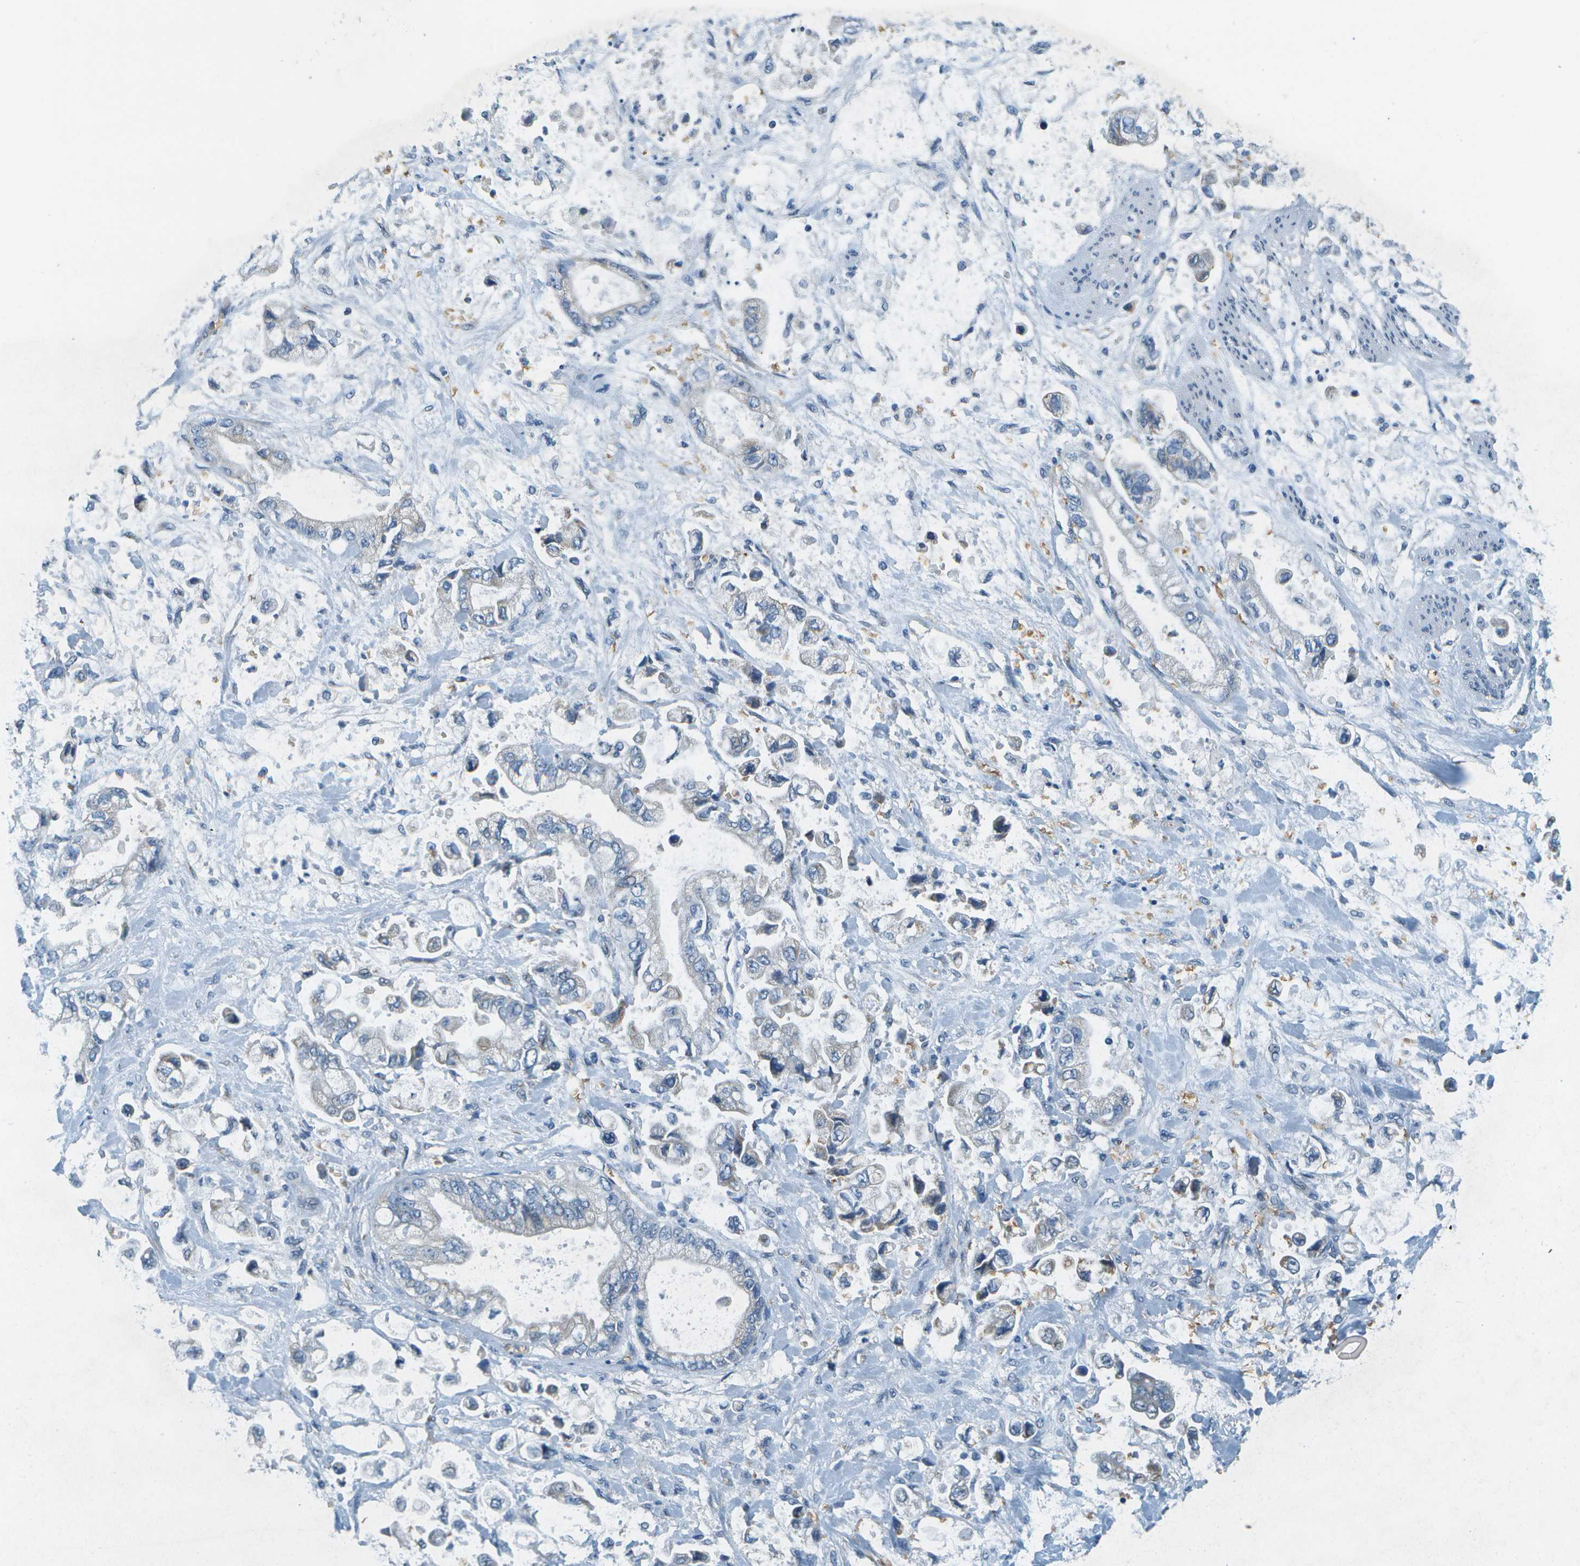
{"staining": {"intensity": "negative", "quantity": "none", "location": "none"}, "tissue": "stomach cancer", "cell_type": "Tumor cells", "image_type": "cancer", "snomed": [{"axis": "morphology", "description": "Normal tissue, NOS"}, {"axis": "morphology", "description": "Adenocarcinoma, NOS"}, {"axis": "topography", "description": "Stomach"}], "caption": "Immunohistochemistry micrograph of neoplastic tissue: stomach cancer stained with DAB (3,3'-diaminobenzidine) demonstrates no significant protein positivity in tumor cells.", "gene": "CTIF", "patient": {"sex": "male", "age": 62}}